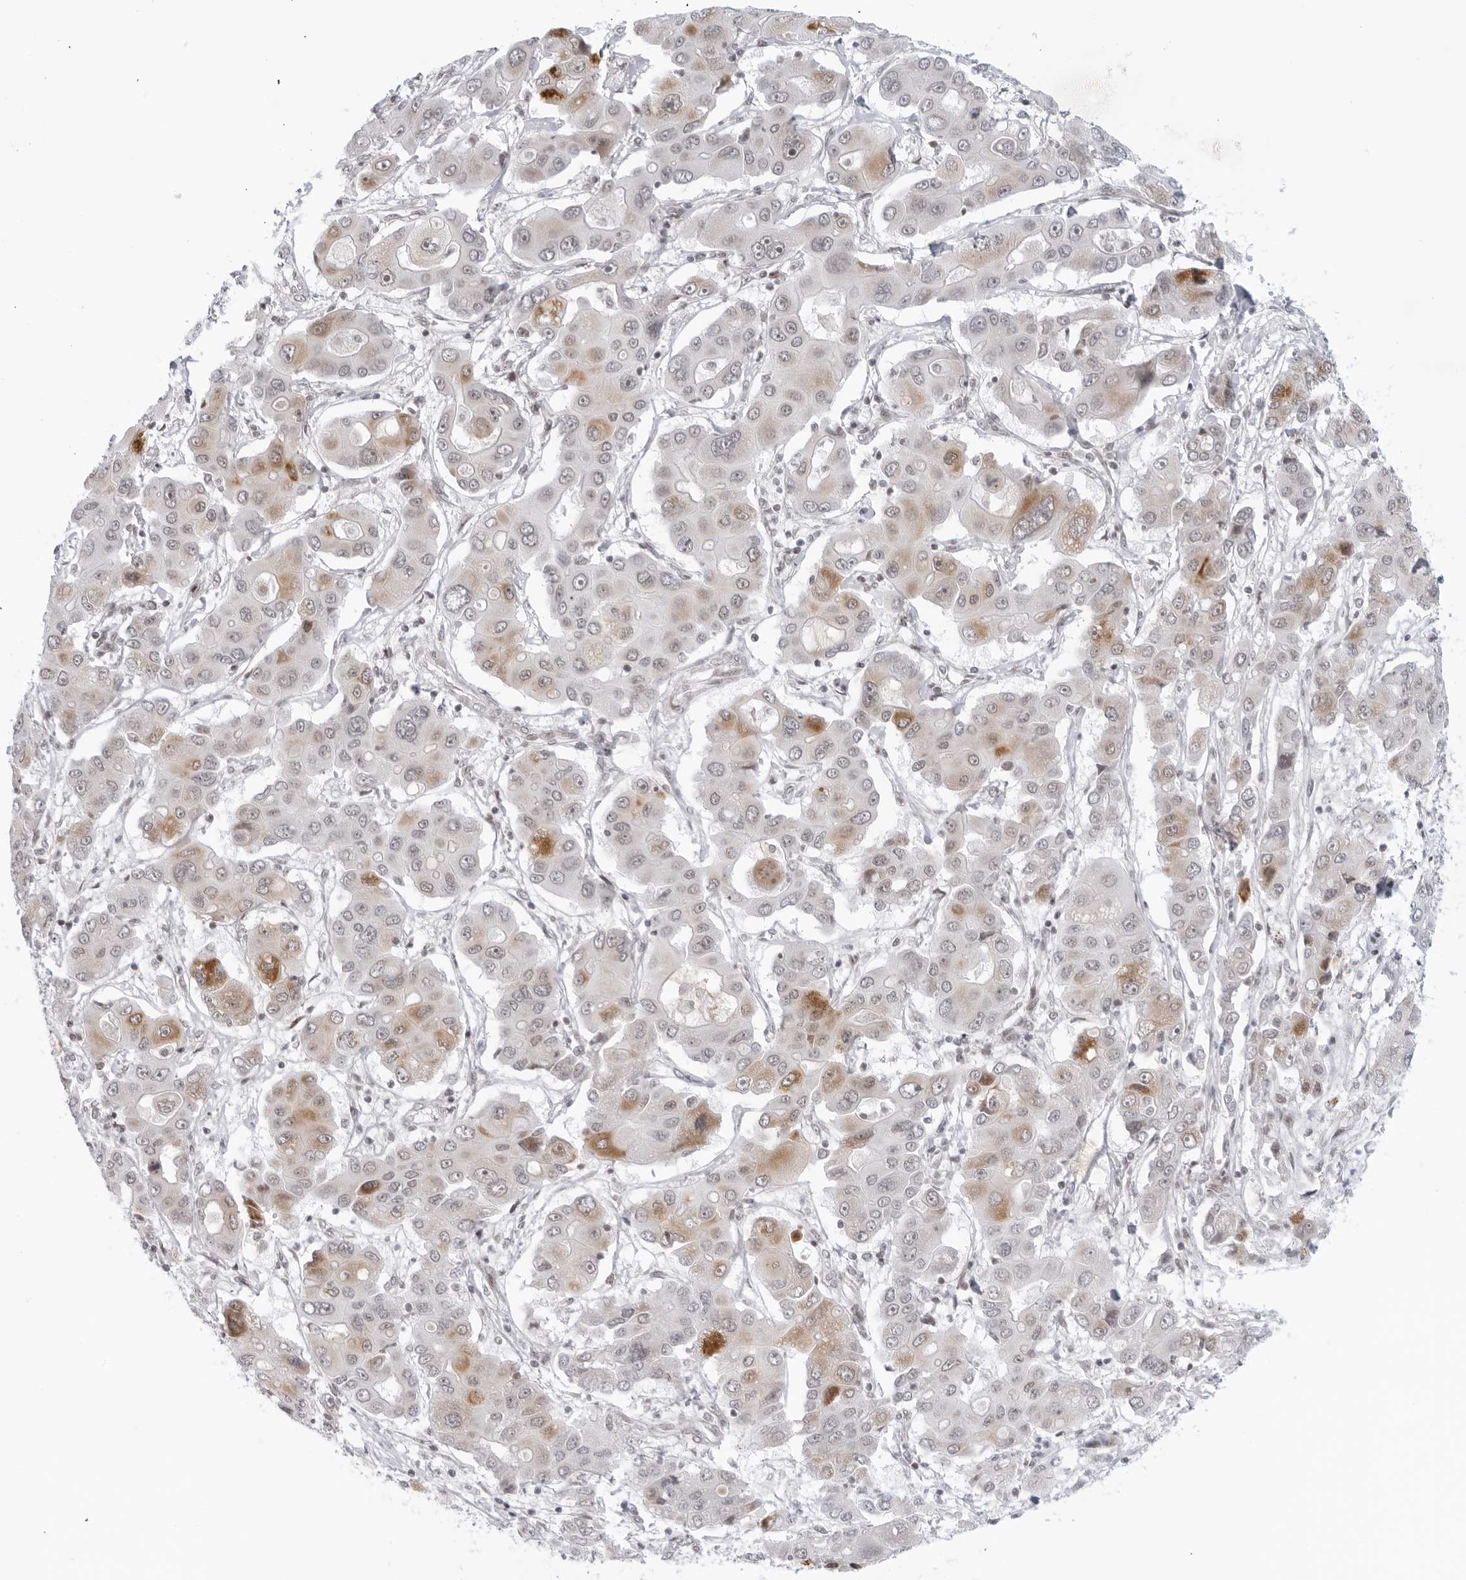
{"staining": {"intensity": "moderate", "quantity": "<25%", "location": "cytoplasmic/membranous,nuclear"}, "tissue": "liver cancer", "cell_type": "Tumor cells", "image_type": "cancer", "snomed": [{"axis": "morphology", "description": "Cholangiocarcinoma"}, {"axis": "topography", "description": "Liver"}], "caption": "Protein expression analysis of human liver cancer (cholangiocarcinoma) reveals moderate cytoplasmic/membranous and nuclear positivity in about <25% of tumor cells.", "gene": "RAB11FIP3", "patient": {"sex": "male", "age": 67}}